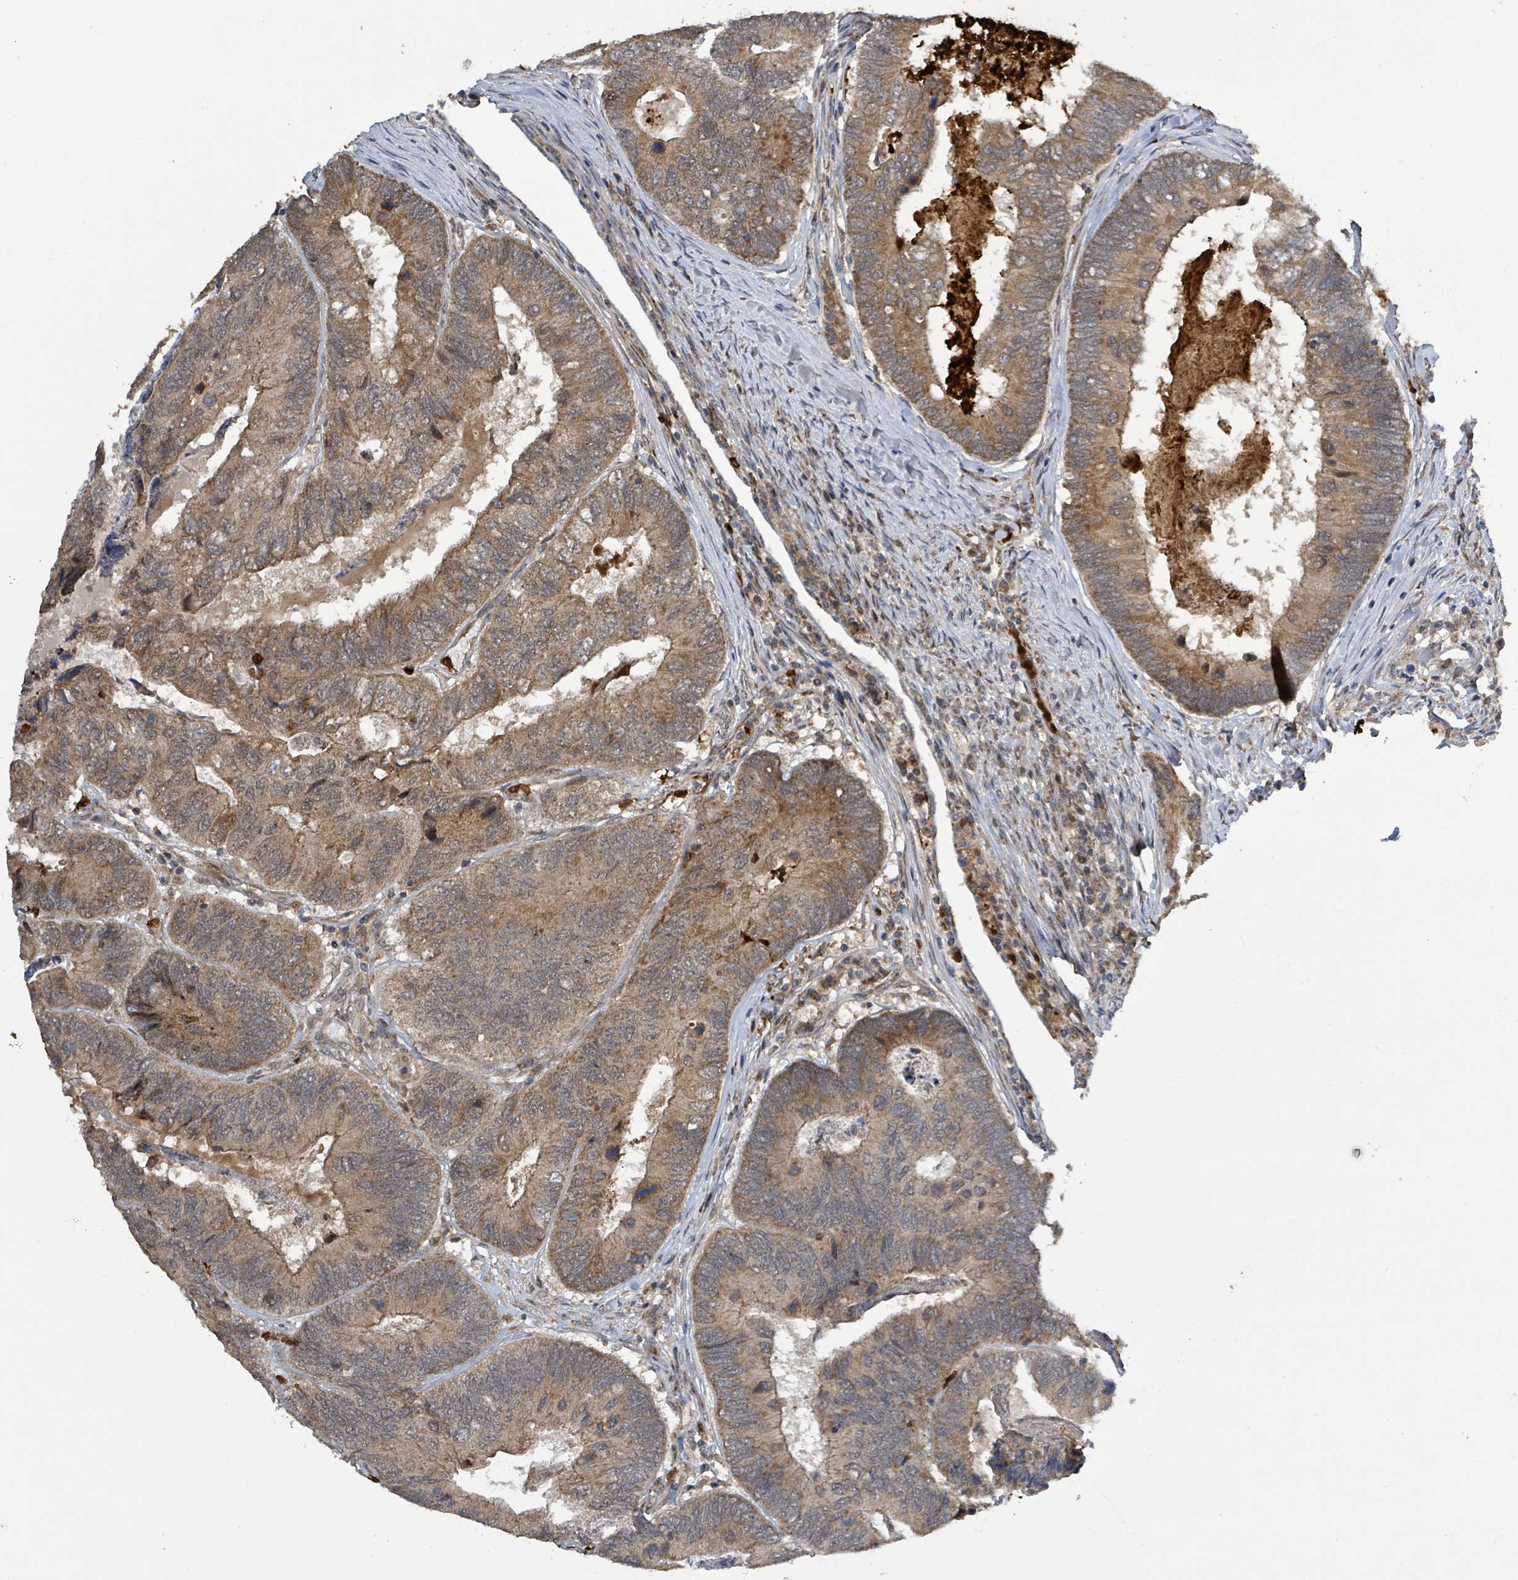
{"staining": {"intensity": "moderate", "quantity": ">75%", "location": "cytoplasmic/membranous"}, "tissue": "colorectal cancer", "cell_type": "Tumor cells", "image_type": "cancer", "snomed": [{"axis": "morphology", "description": "Adenocarcinoma, NOS"}, {"axis": "topography", "description": "Colon"}], "caption": "Immunohistochemical staining of human colorectal cancer (adenocarcinoma) displays medium levels of moderate cytoplasmic/membranous positivity in approximately >75% of tumor cells.", "gene": "COQ6", "patient": {"sex": "female", "age": 67}}